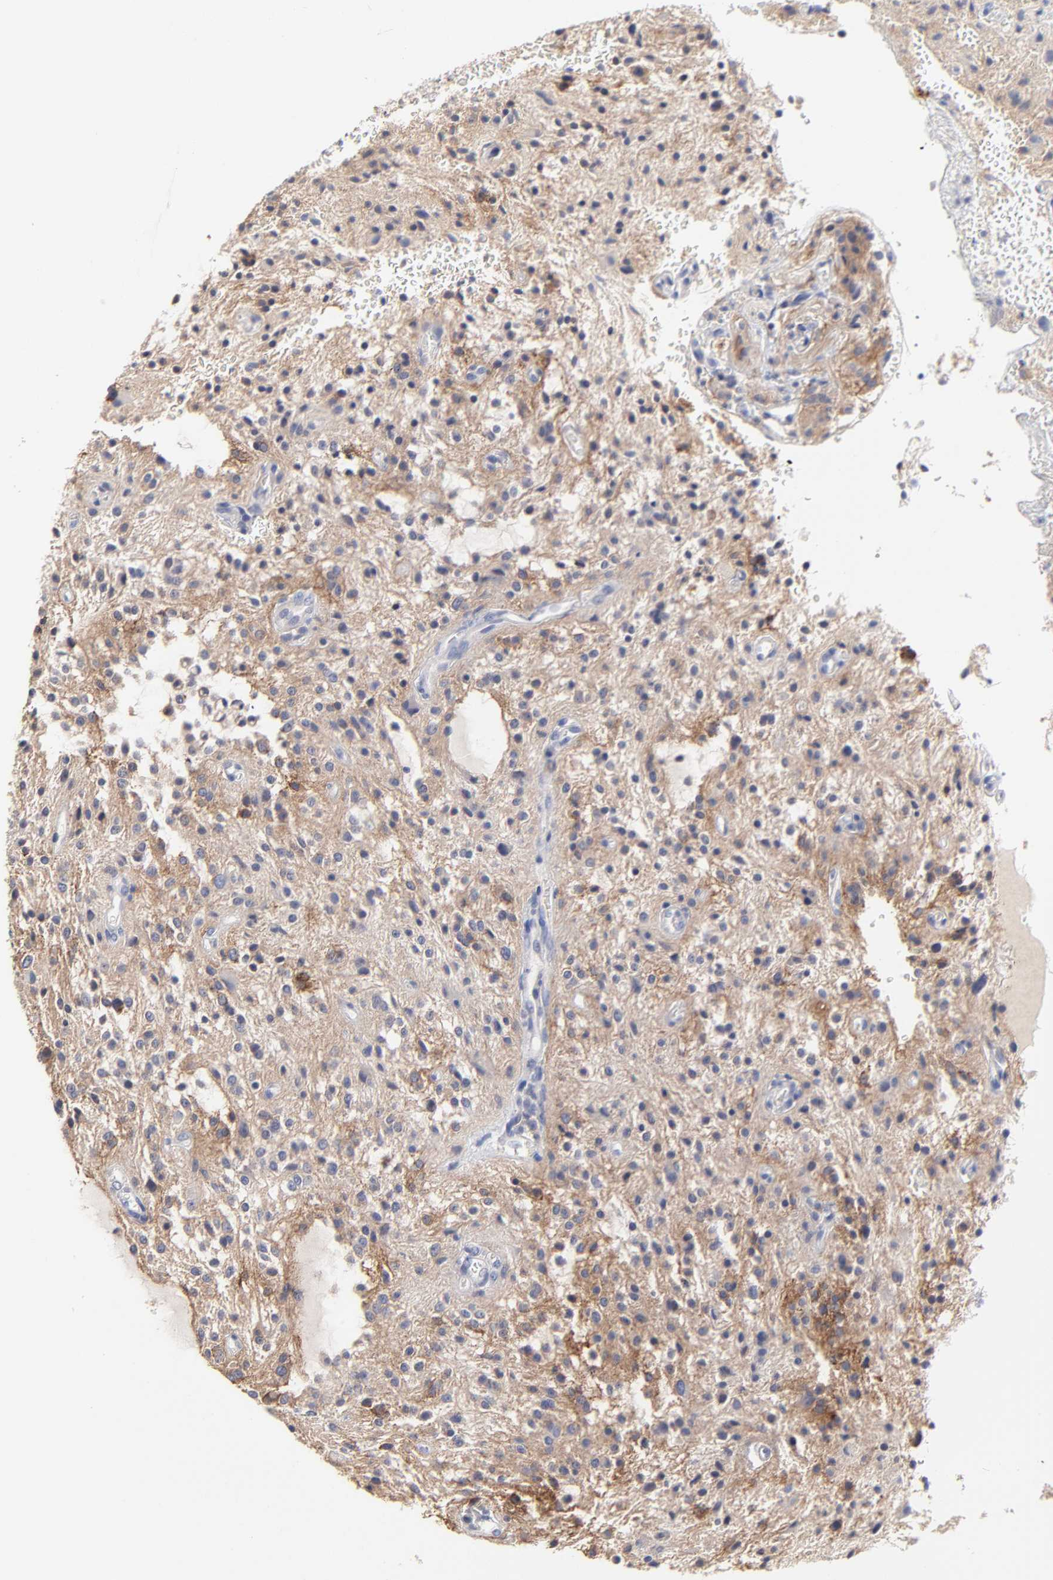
{"staining": {"intensity": "negative", "quantity": "none", "location": "none"}, "tissue": "glioma", "cell_type": "Tumor cells", "image_type": "cancer", "snomed": [{"axis": "morphology", "description": "Glioma, malignant, NOS"}, {"axis": "topography", "description": "Cerebellum"}], "caption": "A high-resolution histopathology image shows immunohistochemistry (IHC) staining of malignant glioma, which demonstrates no significant staining in tumor cells.", "gene": "CXADR", "patient": {"sex": "female", "age": 10}}